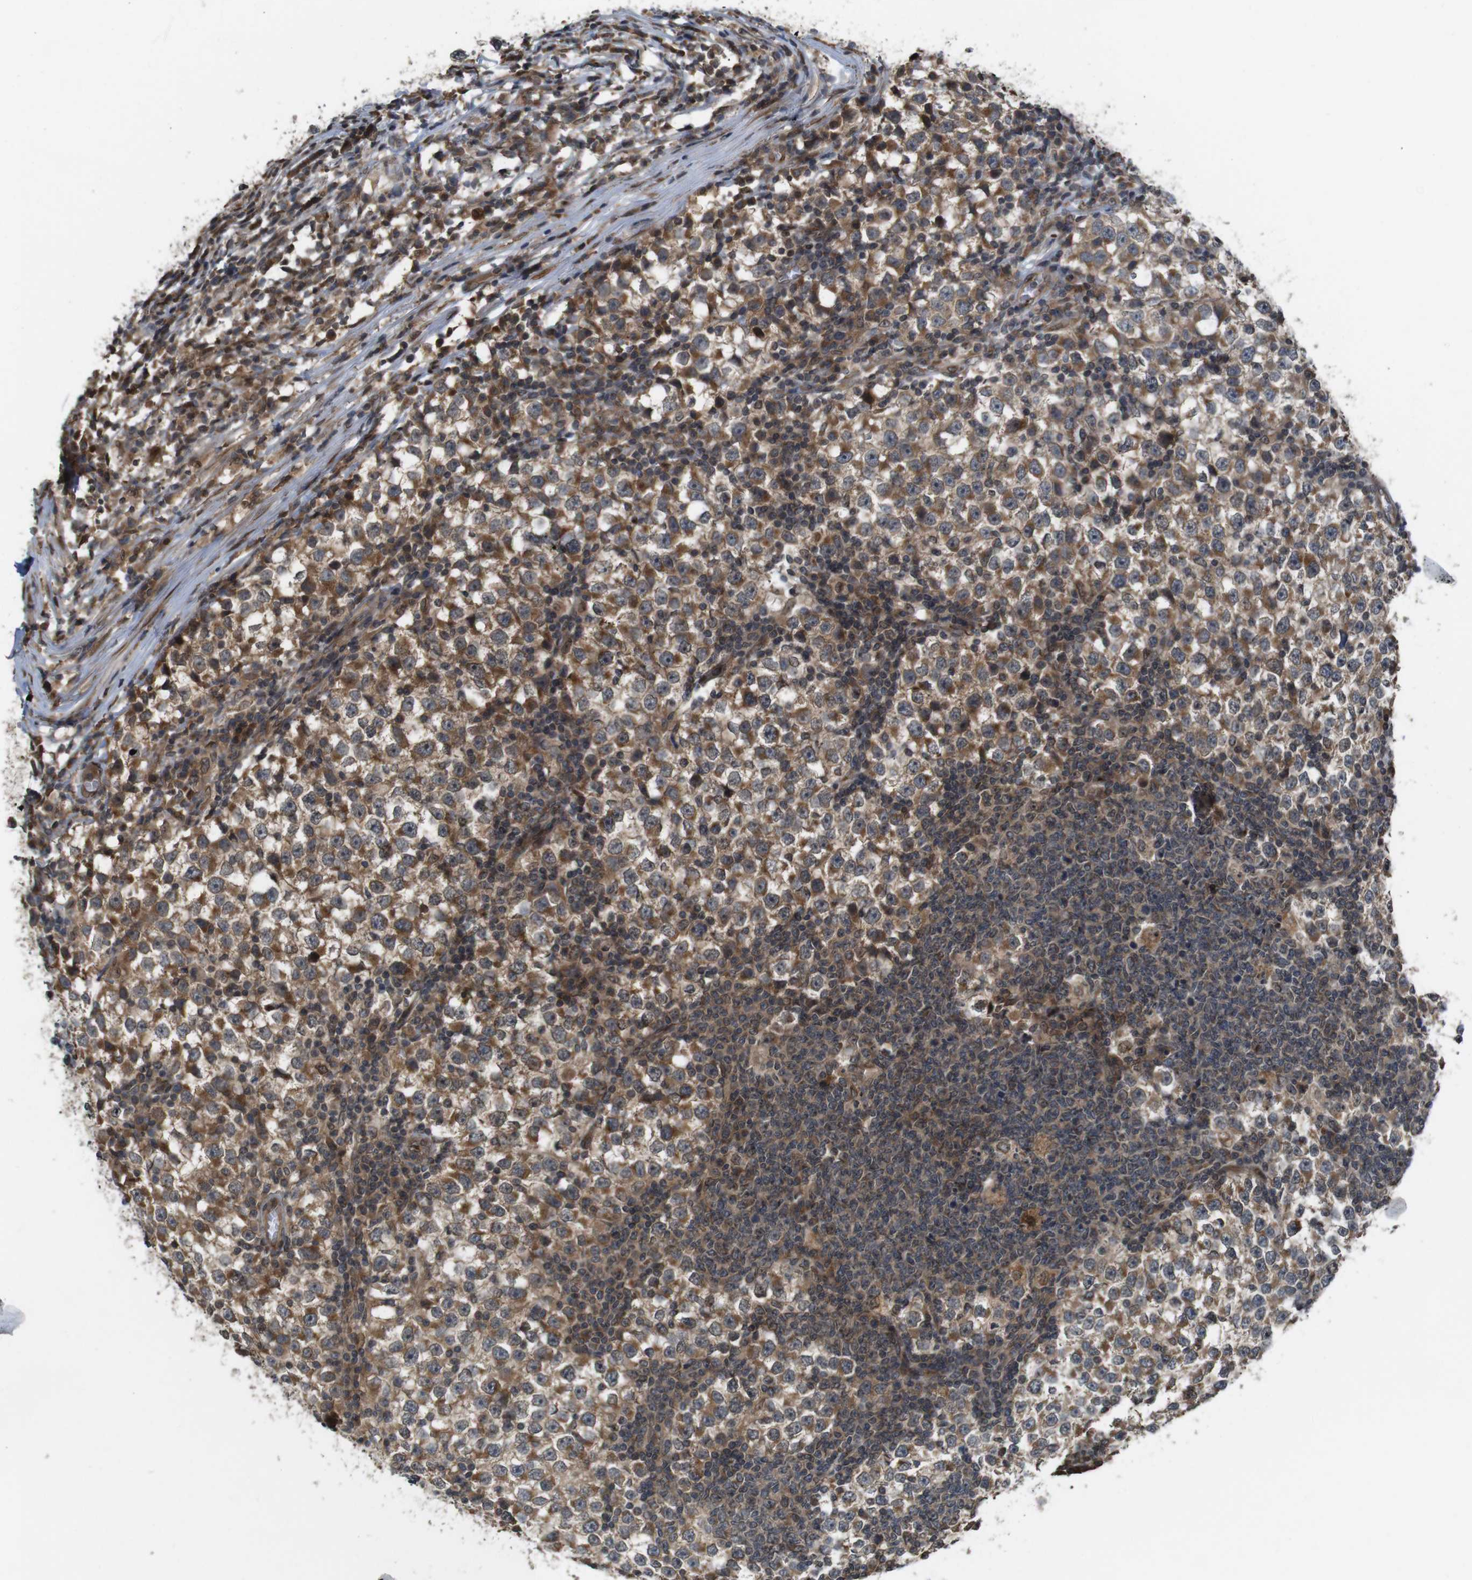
{"staining": {"intensity": "moderate", "quantity": ">75%", "location": "cytoplasmic/membranous"}, "tissue": "testis cancer", "cell_type": "Tumor cells", "image_type": "cancer", "snomed": [{"axis": "morphology", "description": "Seminoma, NOS"}, {"axis": "topography", "description": "Testis"}], "caption": "DAB (3,3'-diaminobenzidine) immunohistochemical staining of human testis cancer (seminoma) displays moderate cytoplasmic/membranous protein positivity in about >75% of tumor cells. (Stains: DAB (3,3'-diaminobenzidine) in brown, nuclei in blue, Microscopy: brightfield microscopy at high magnification).", "gene": "EFCAB14", "patient": {"sex": "male", "age": 65}}